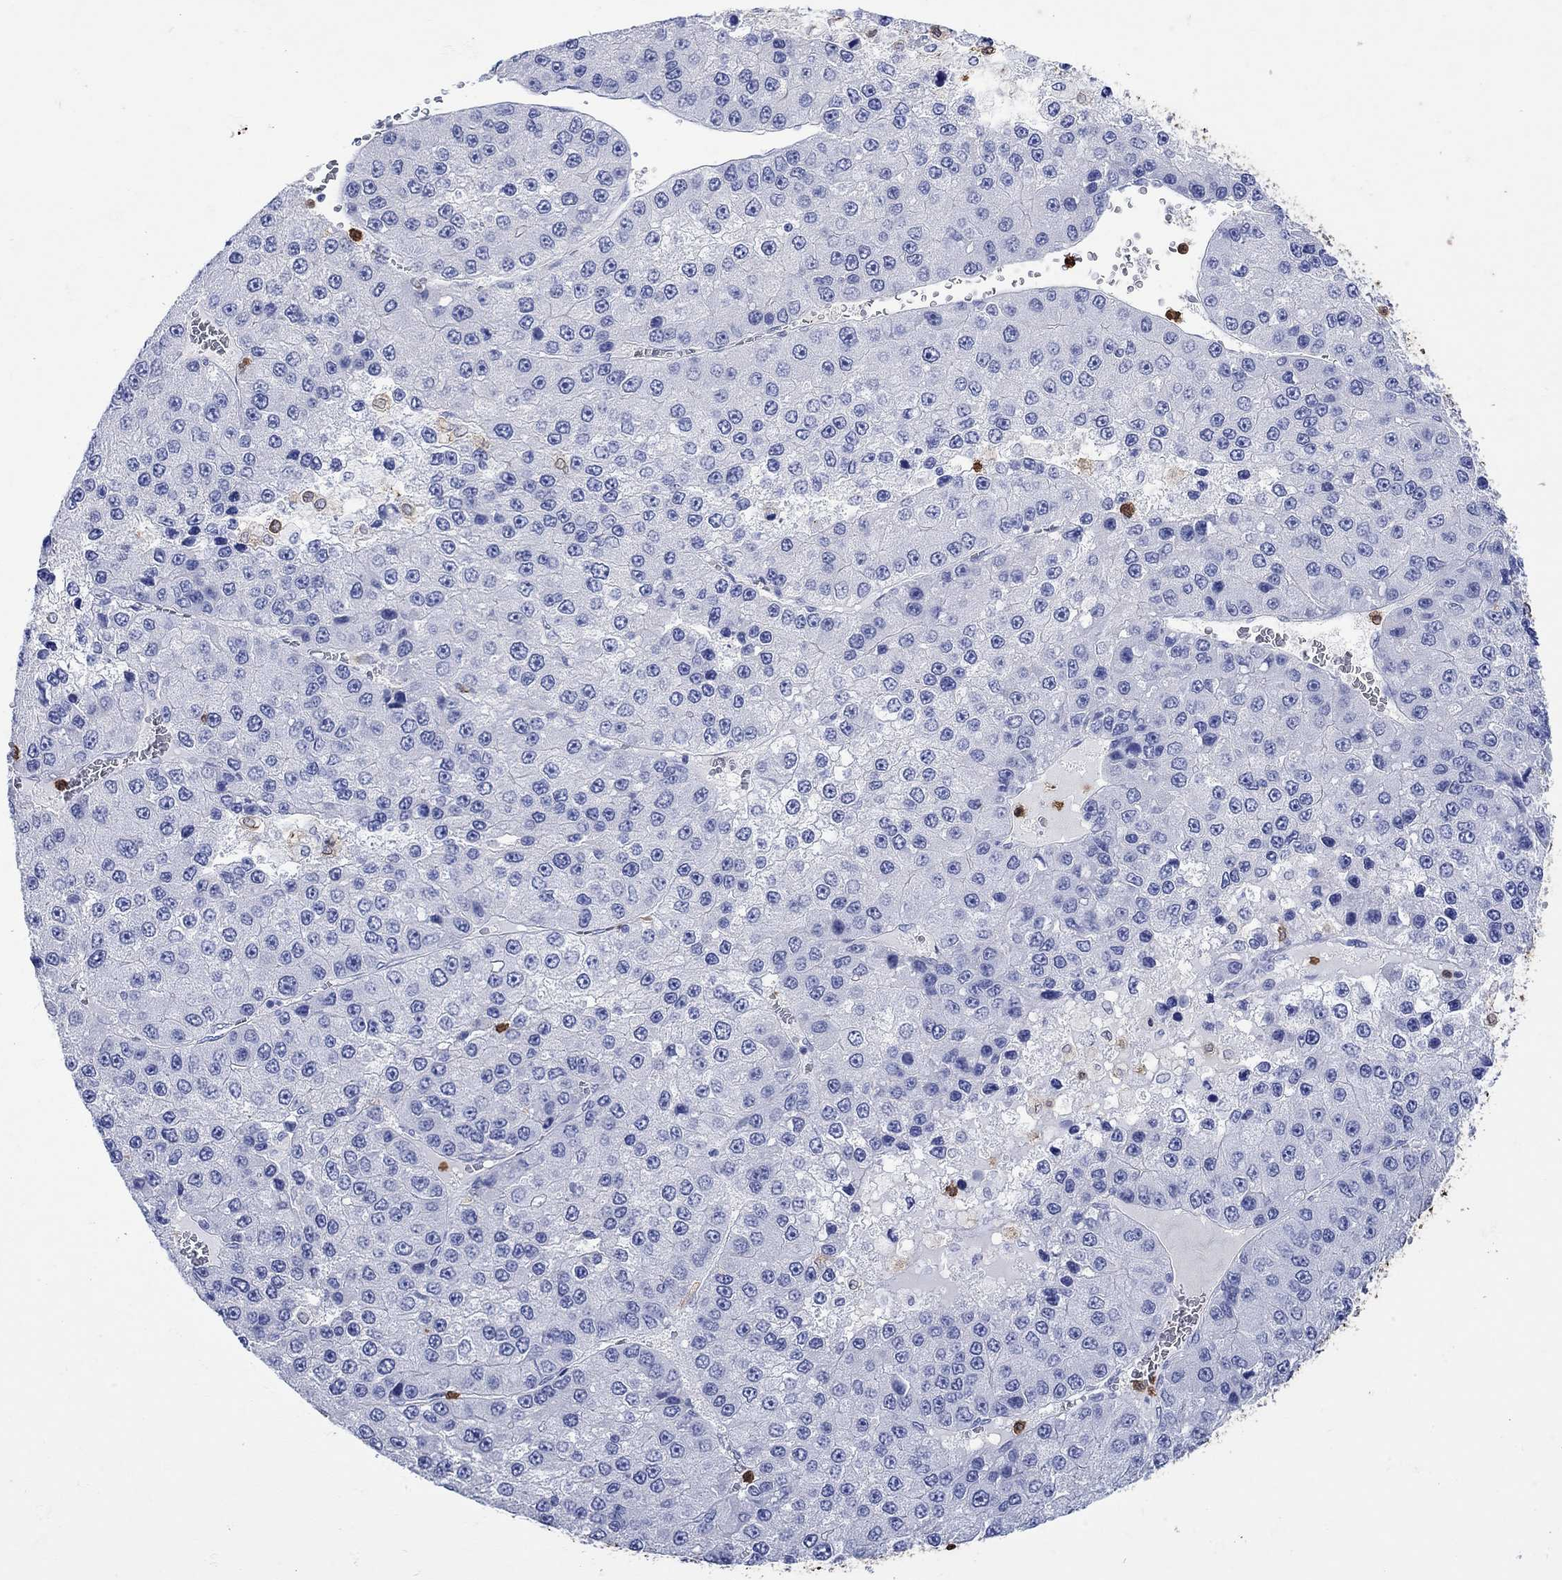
{"staining": {"intensity": "negative", "quantity": "none", "location": "none"}, "tissue": "liver cancer", "cell_type": "Tumor cells", "image_type": "cancer", "snomed": [{"axis": "morphology", "description": "Carcinoma, Hepatocellular, NOS"}, {"axis": "topography", "description": "Liver"}], "caption": "Protein analysis of liver cancer demonstrates no significant positivity in tumor cells. (DAB (3,3'-diaminobenzidine) immunohistochemistry visualized using brightfield microscopy, high magnification).", "gene": "LINGO3", "patient": {"sex": "female", "age": 73}}